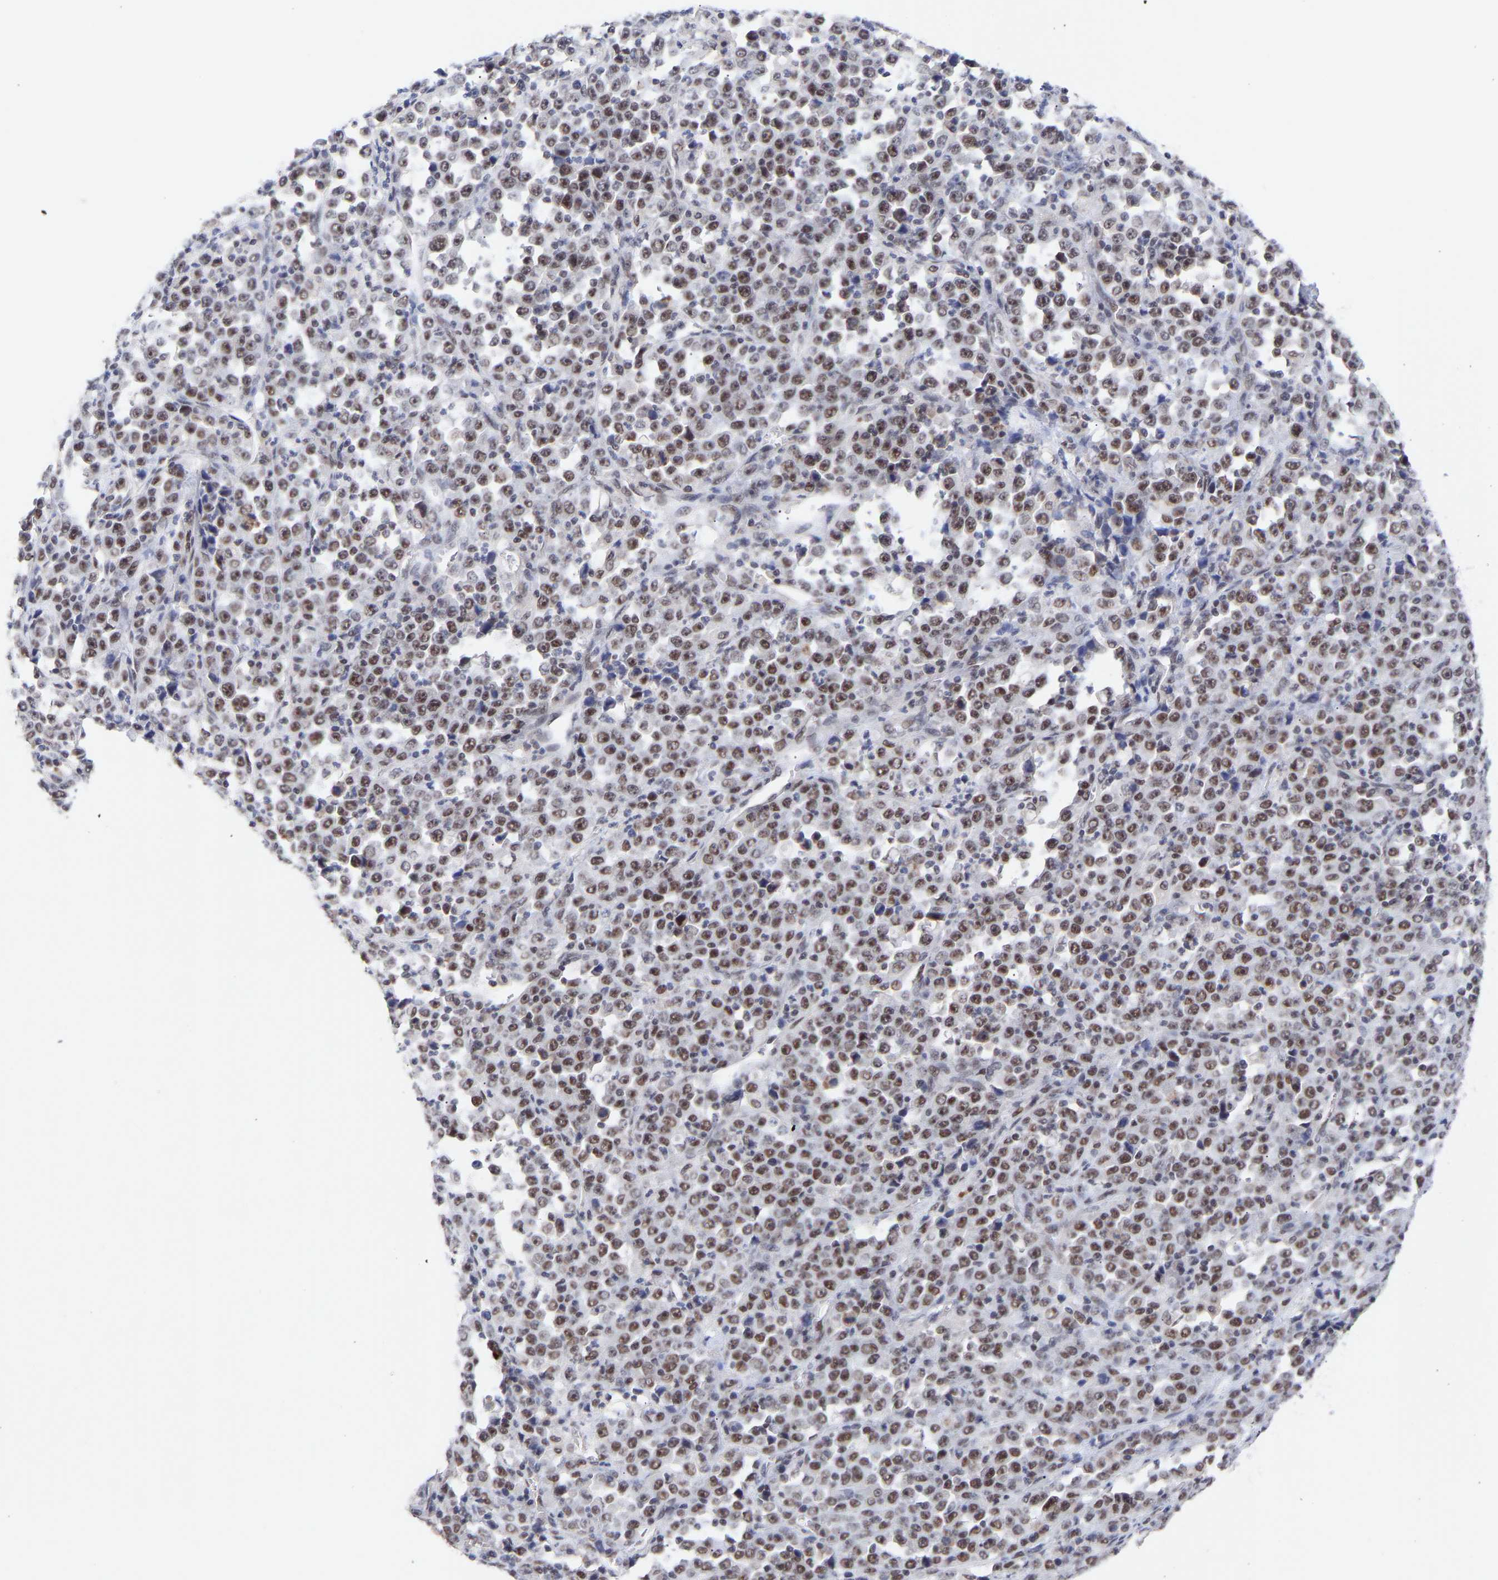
{"staining": {"intensity": "moderate", "quantity": ">75%", "location": "nuclear"}, "tissue": "stomach cancer", "cell_type": "Tumor cells", "image_type": "cancer", "snomed": [{"axis": "morphology", "description": "Normal tissue, NOS"}, {"axis": "morphology", "description": "Adenocarcinoma, NOS"}, {"axis": "topography", "description": "Stomach, upper"}, {"axis": "topography", "description": "Stomach"}], "caption": "About >75% of tumor cells in human adenocarcinoma (stomach) reveal moderate nuclear protein staining as visualized by brown immunohistochemical staining.", "gene": "RBM15", "patient": {"sex": "male", "age": 59}}